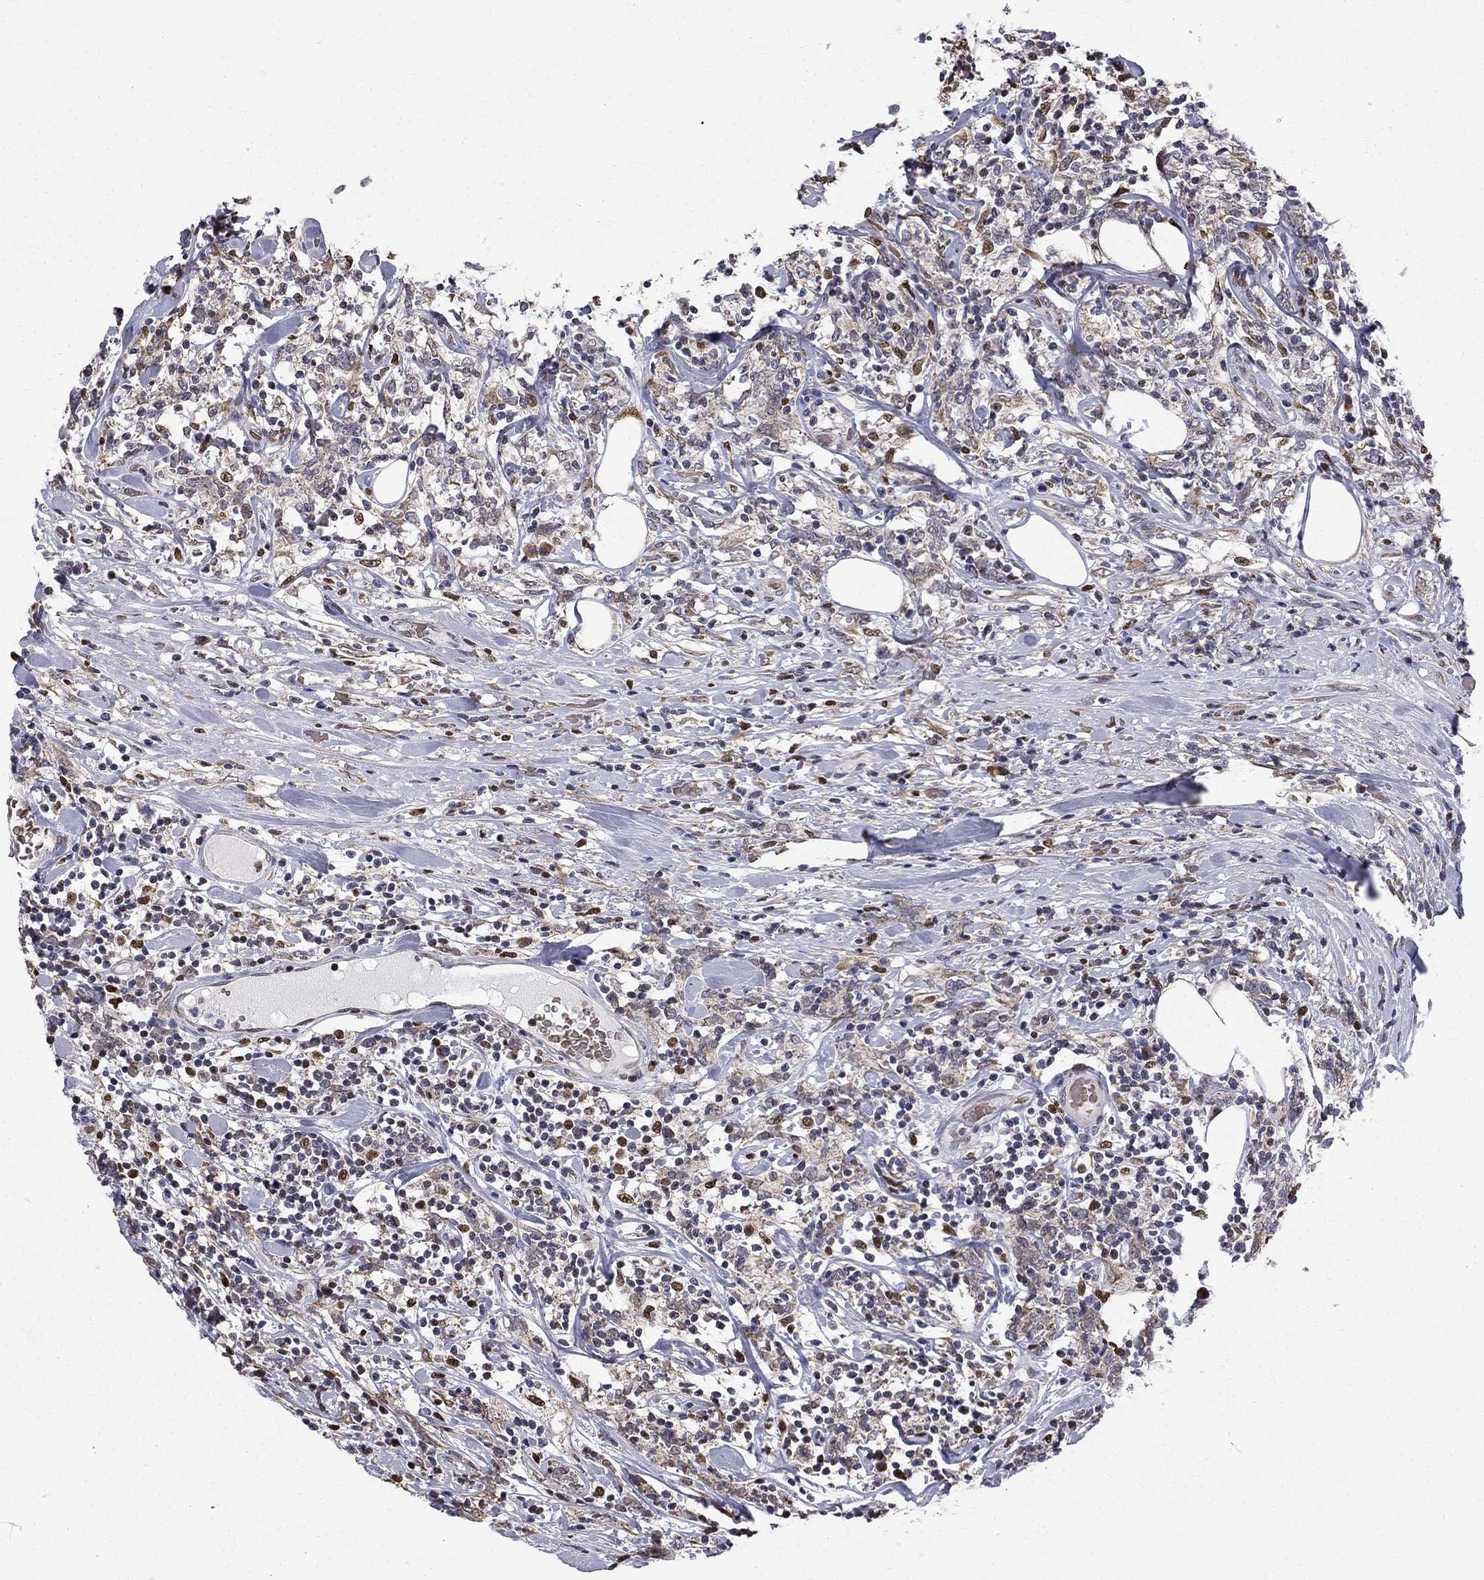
{"staining": {"intensity": "negative", "quantity": "none", "location": "none"}, "tissue": "lymphoma", "cell_type": "Tumor cells", "image_type": "cancer", "snomed": [{"axis": "morphology", "description": "Malignant lymphoma, non-Hodgkin's type, High grade"}, {"axis": "topography", "description": "Lymph node"}], "caption": "High power microscopy micrograph of an immunohistochemistry photomicrograph of lymphoma, revealing no significant expression in tumor cells.", "gene": "HSPB2", "patient": {"sex": "female", "age": 84}}